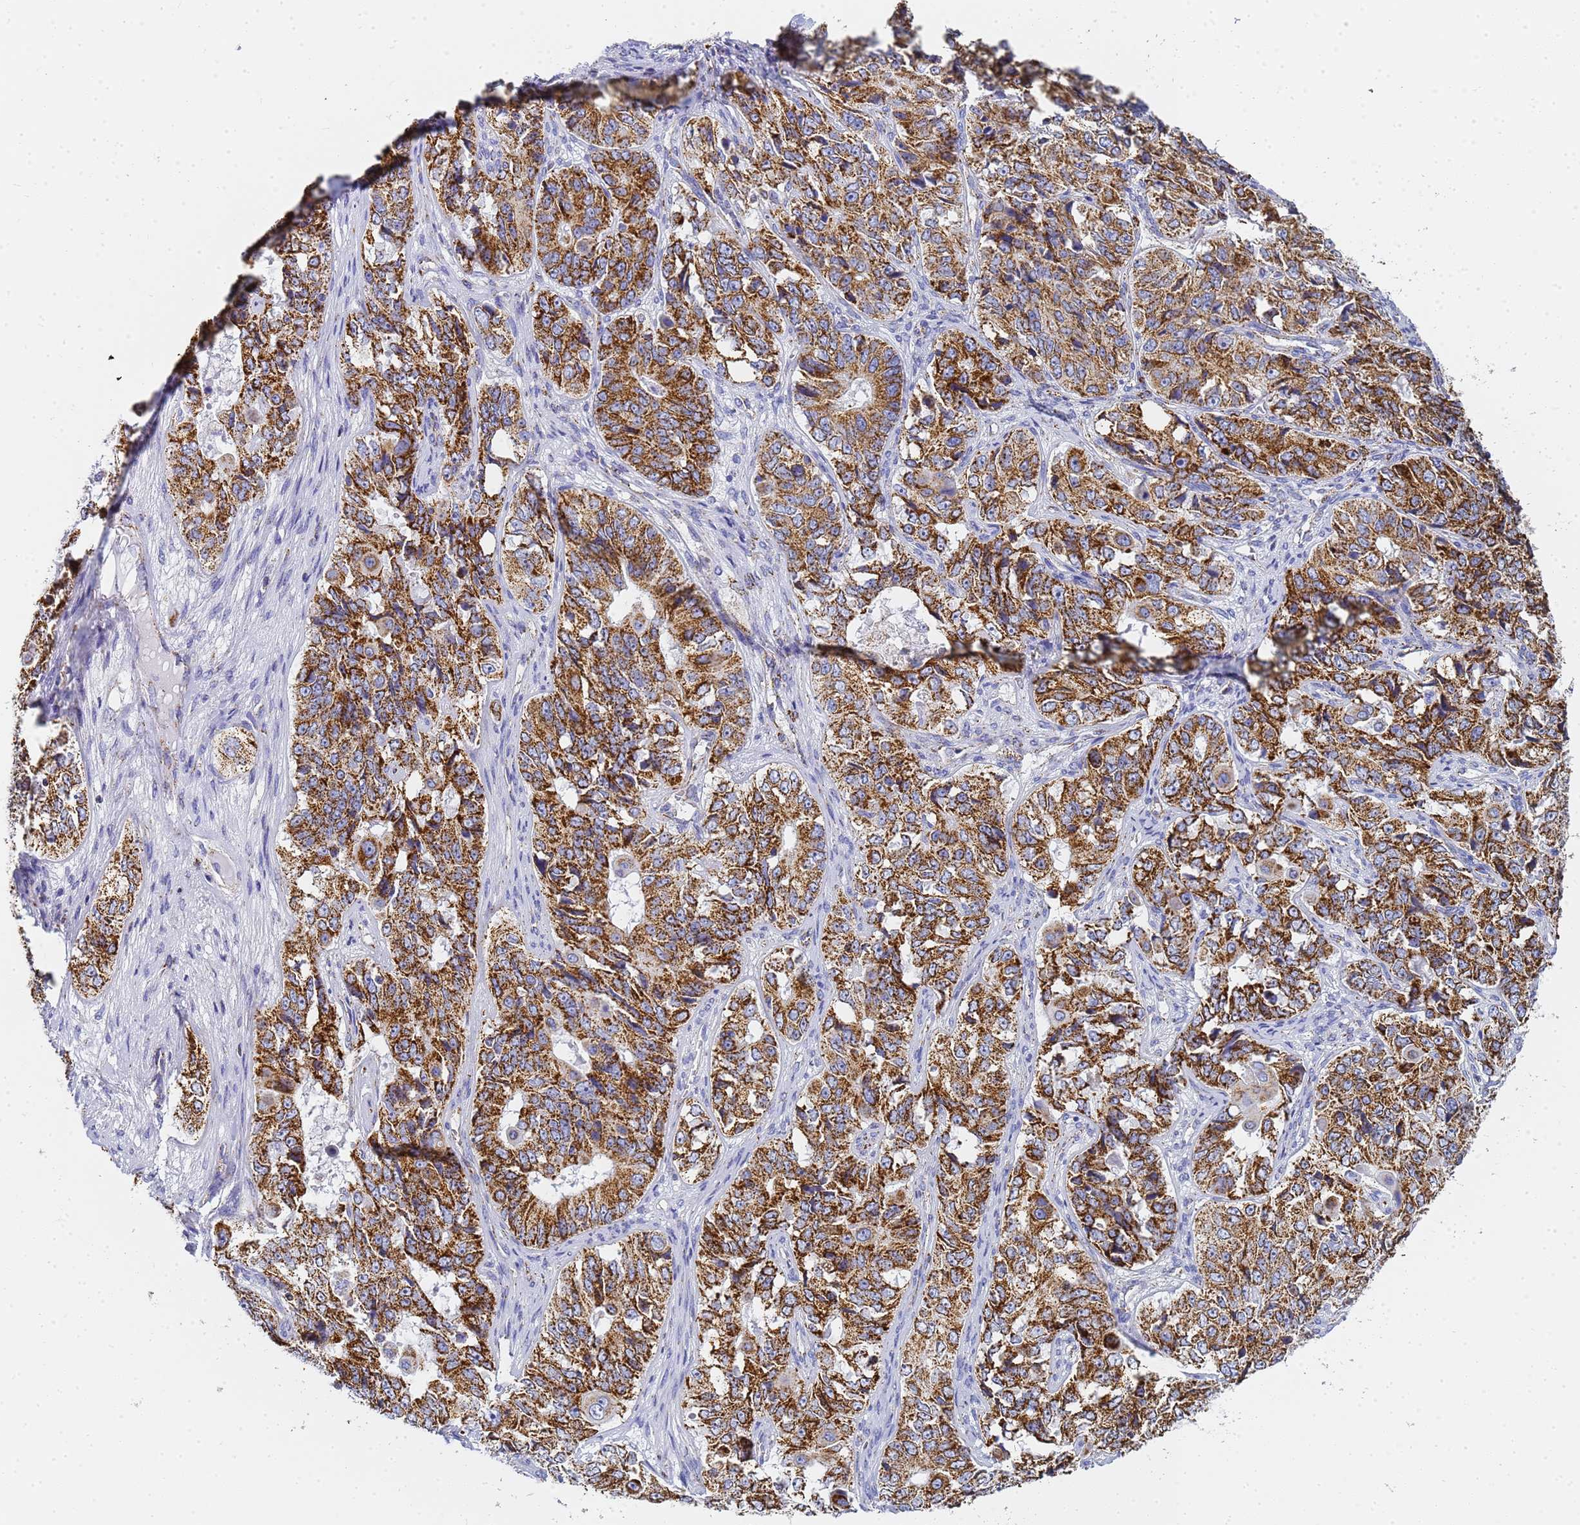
{"staining": {"intensity": "strong", "quantity": ">75%", "location": "cytoplasmic/membranous"}, "tissue": "ovarian cancer", "cell_type": "Tumor cells", "image_type": "cancer", "snomed": [{"axis": "morphology", "description": "Carcinoma, endometroid"}, {"axis": "topography", "description": "Ovary"}], "caption": "A photomicrograph of endometroid carcinoma (ovarian) stained for a protein displays strong cytoplasmic/membranous brown staining in tumor cells.", "gene": "CNIH4", "patient": {"sex": "female", "age": 51}}